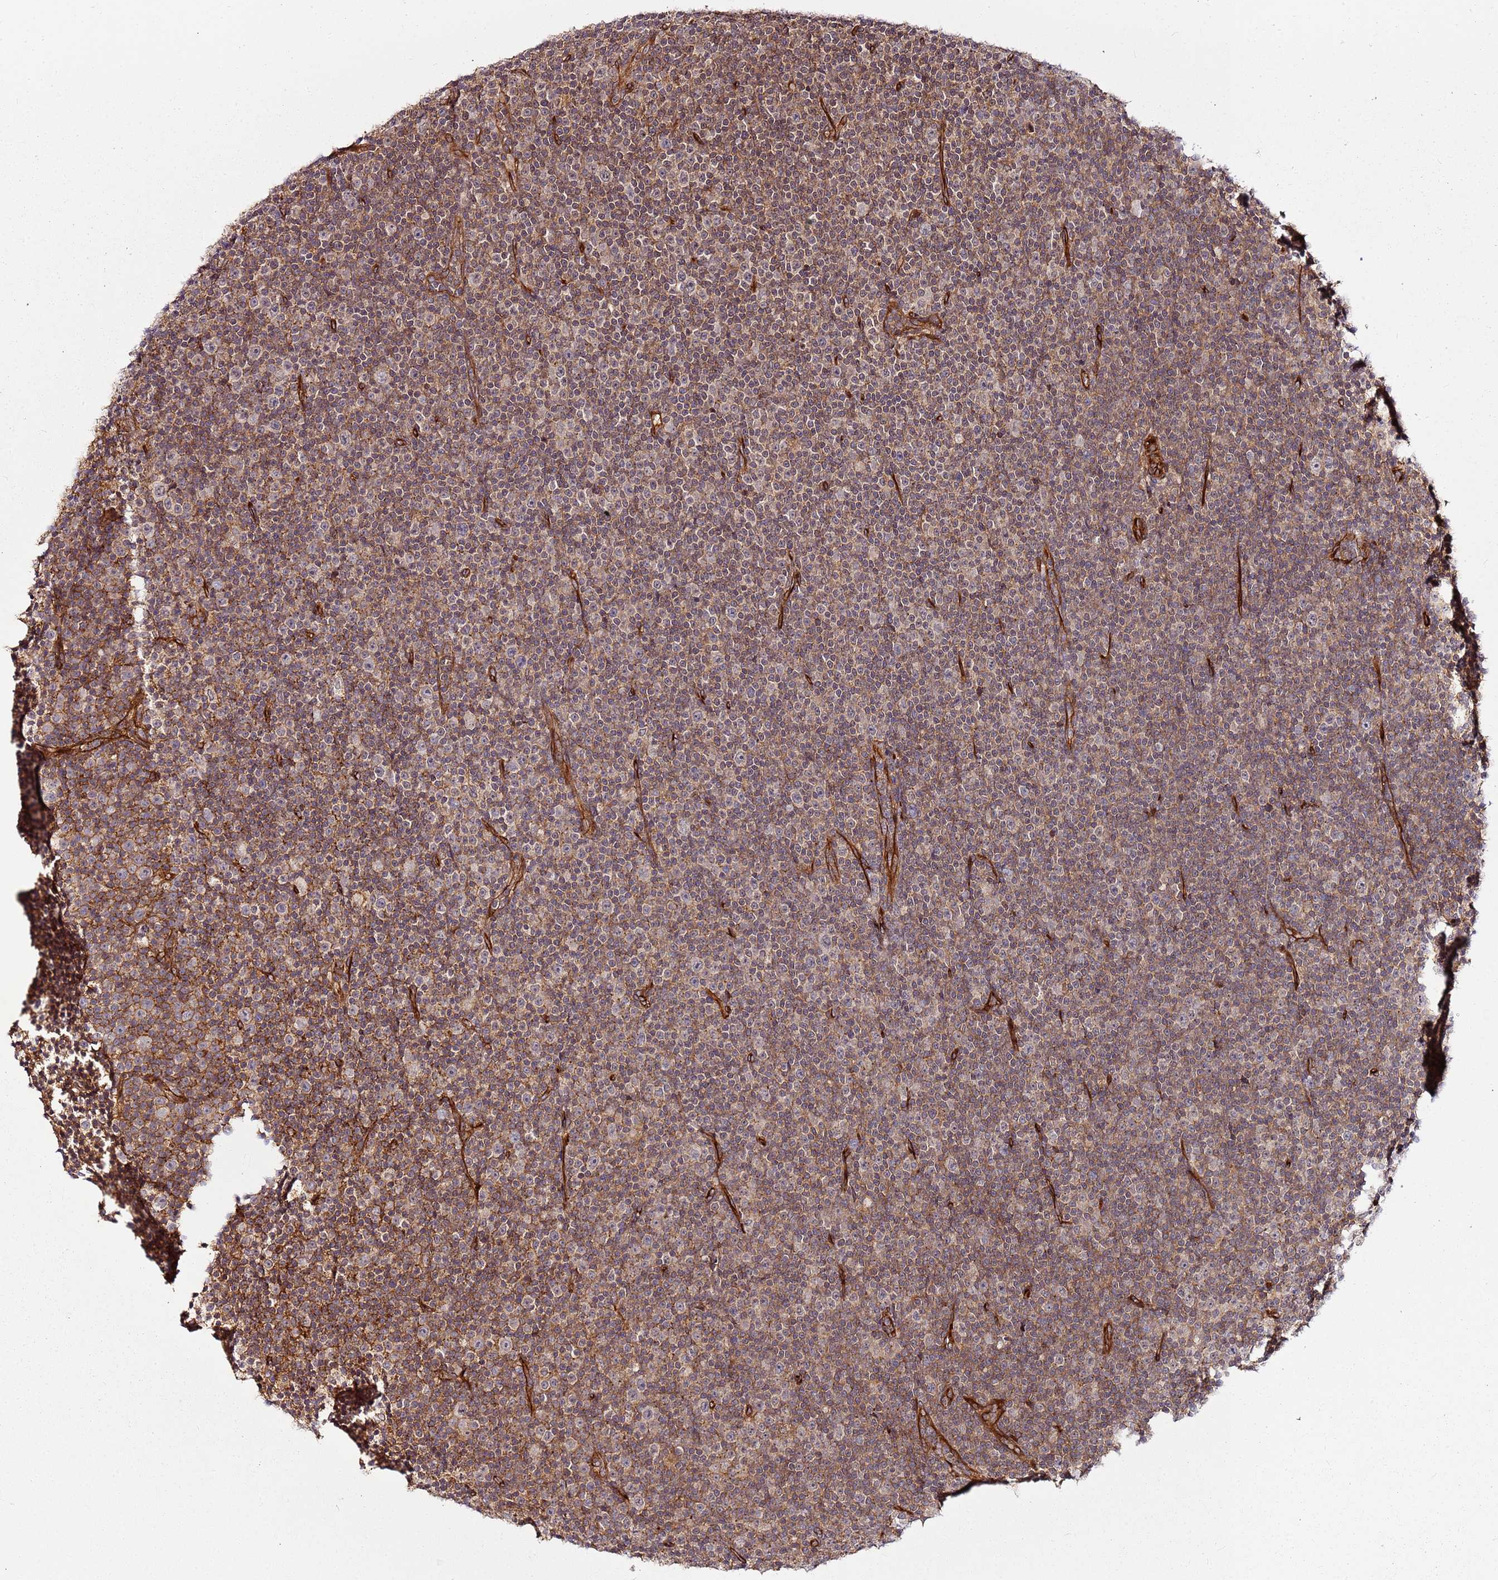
{"staining": {"intensity": "moderate", "quantity": ">75%", "location": "cytoplasmic/membranous"}, "tissue": "lymphoma", "cell_type": "Tumor cells", "image_type": "cancer", "snomed": [{"axis": "morphology", "description": "Malignant lymphoma, non-Hodgkin's type, Low grade"}, {"axis": "topography", "description": "Lymph node"}], "caption": "An immunohistochemistry image of neoplastic tissue is shown. Protein staining in brown highlights moderate cytoplasmic/membranous positivity in malignant lymphoma, non-Hodgkin's type (low-grade) within tumor cells.", "gene": "CCNYL1", "patient": {"sex": "female", "age": 67}}